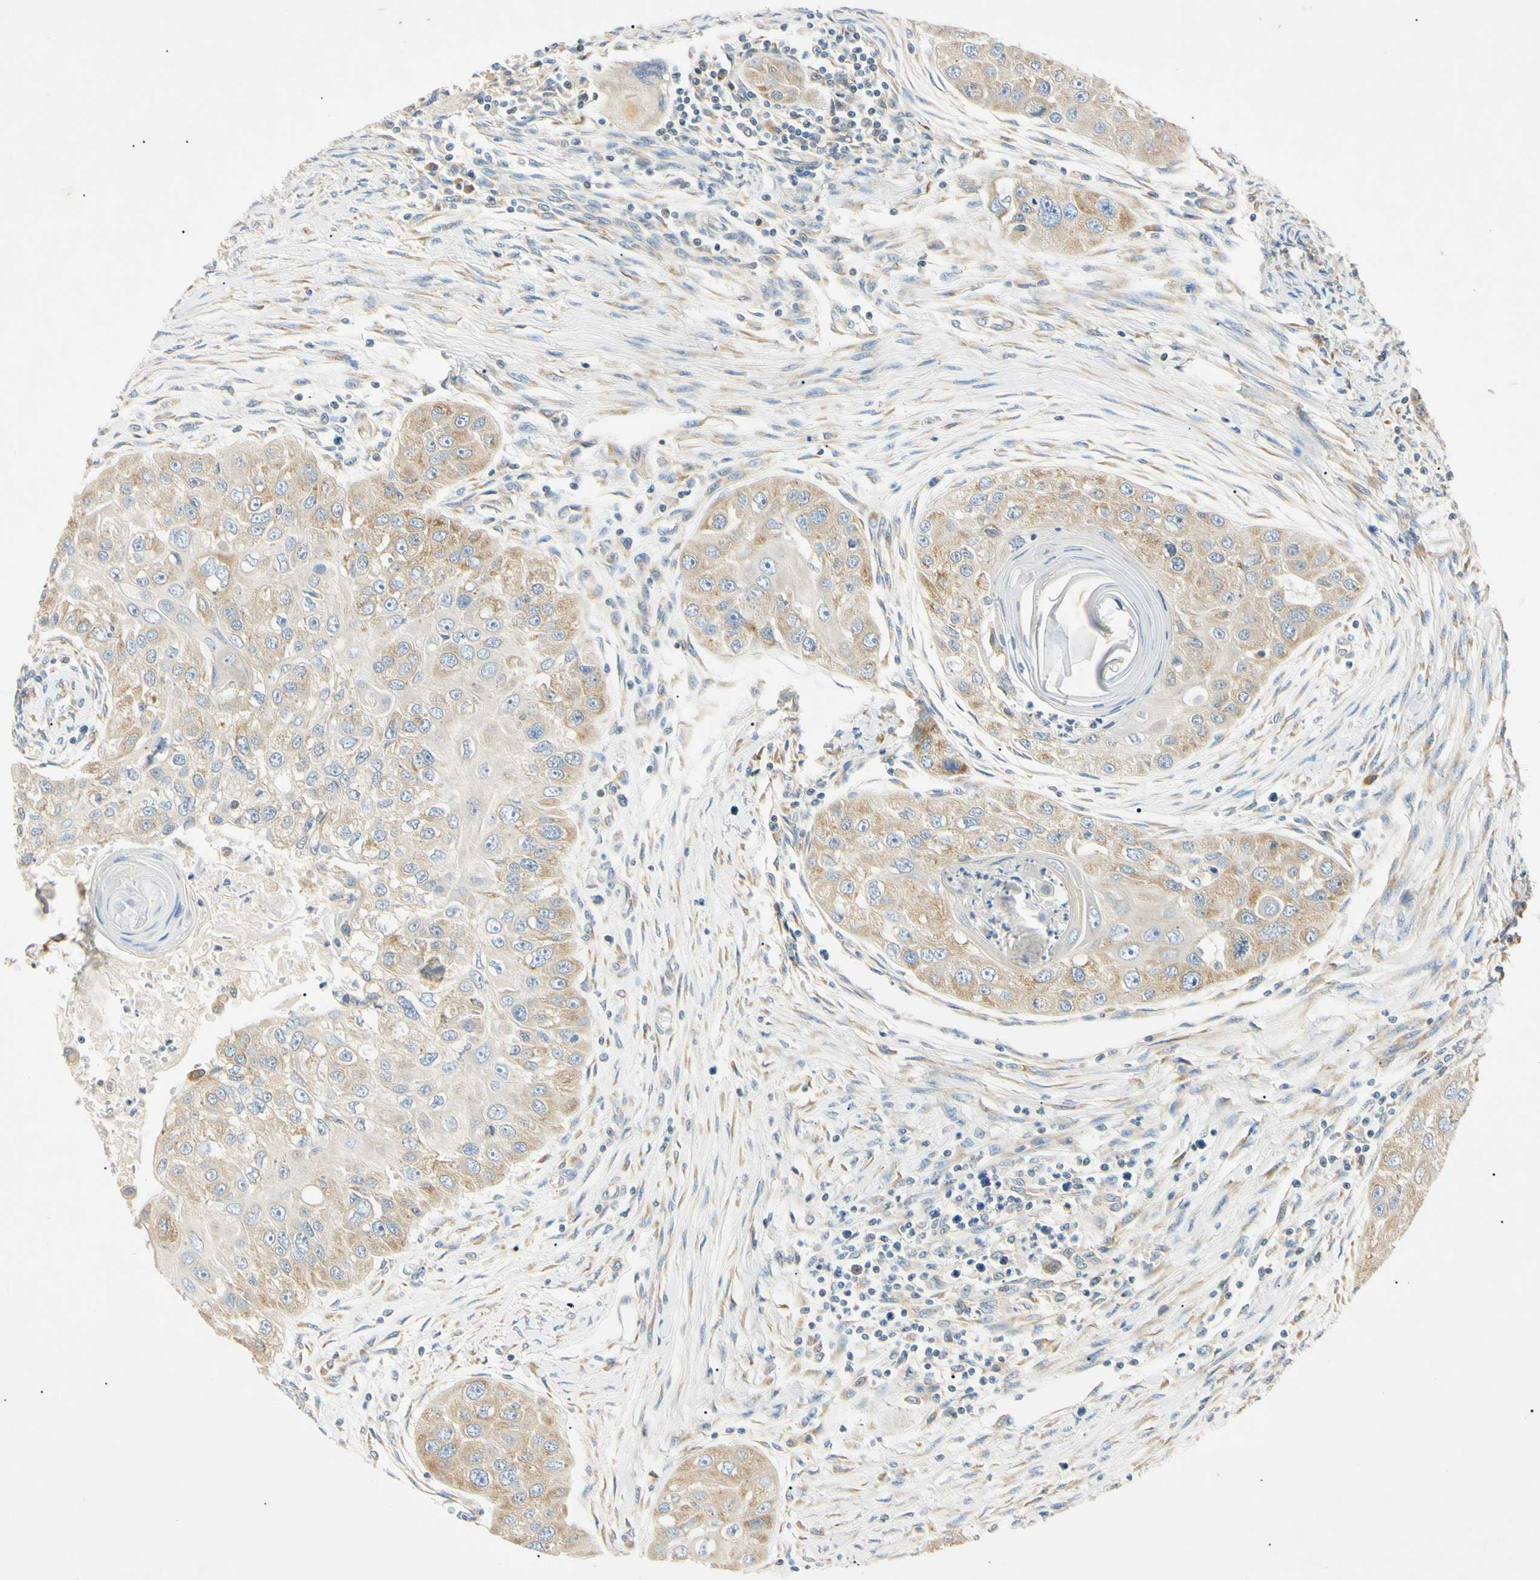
{"staining": {"intensity": "weak", "quantity": "25%-75%", "location": "cytoplasmic/membranous"}, "tissue": "head and neck cancer", "cell_type": "Tumor cells", "image_type": "cancer", "snomed": [{"axis": "morphology", "description": "Normal tissue, NOS"}, {"axis": "morphology", "description": "Squamous cell carcinoma, NOS"}, {"axis": "topography", "description": "Skeletal muscle"}, {"axis": "topography", "description": "Head-Neck"}], "caption": "Head and neck cancer tissue exhibits weak cytoplasmic/membranous expression in approximately 25%-75% of tumor cells, visualized by immunohistochemistry. The staining was performed using DAB (3,3'-diaminobenzidine), with brown indicating positive protein expression. Nuclei are stained blue with hematoxylin.", "gene": "DNAJB12", "patient": {"sex": "male", "age": 51}}